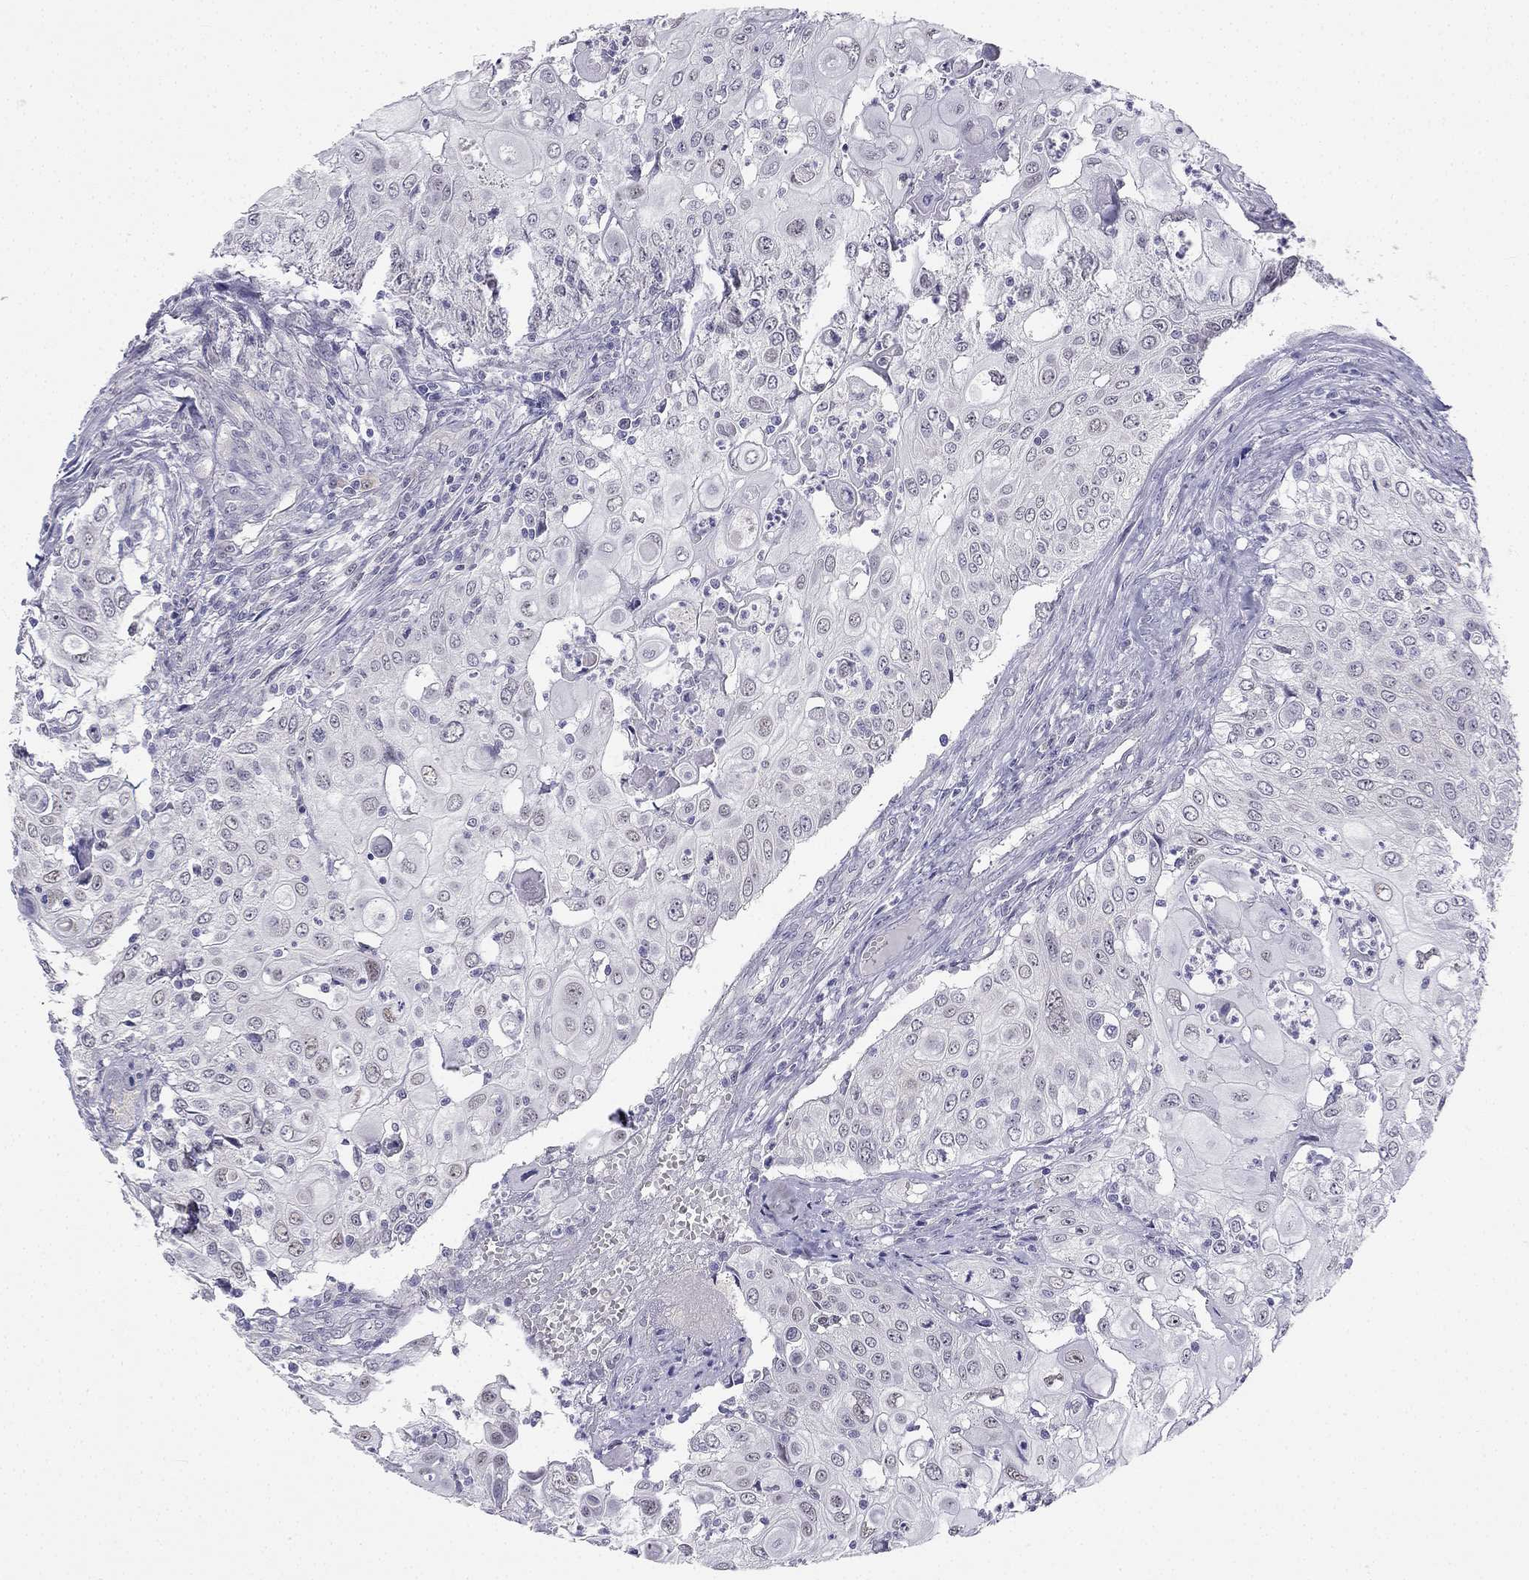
{"staining": {"intensity": "negative", "quantity": "none", "location": "none"}, "tissue": "urothelial cancer", "cell_type": "Tumor cells", "image_type": "cancer", "snomed": [{"axis": "morphology", "description": "Urothelial carcinoma, High grade"}, {"axis": "topography", "description": "Urinary bladder"}], "caption": "IHC photomicrograph of neoplastic tissue: high-grade urothelial carcinoma stained with DAB displays no significant protein expression in tumor cells. Brightfield microscopy of IHC stained with DAB (brown) and hematoxylin (blue), captured at high magnification.", "gene": "C16orf89", "patient": {"sex": "female", "age": 79}}